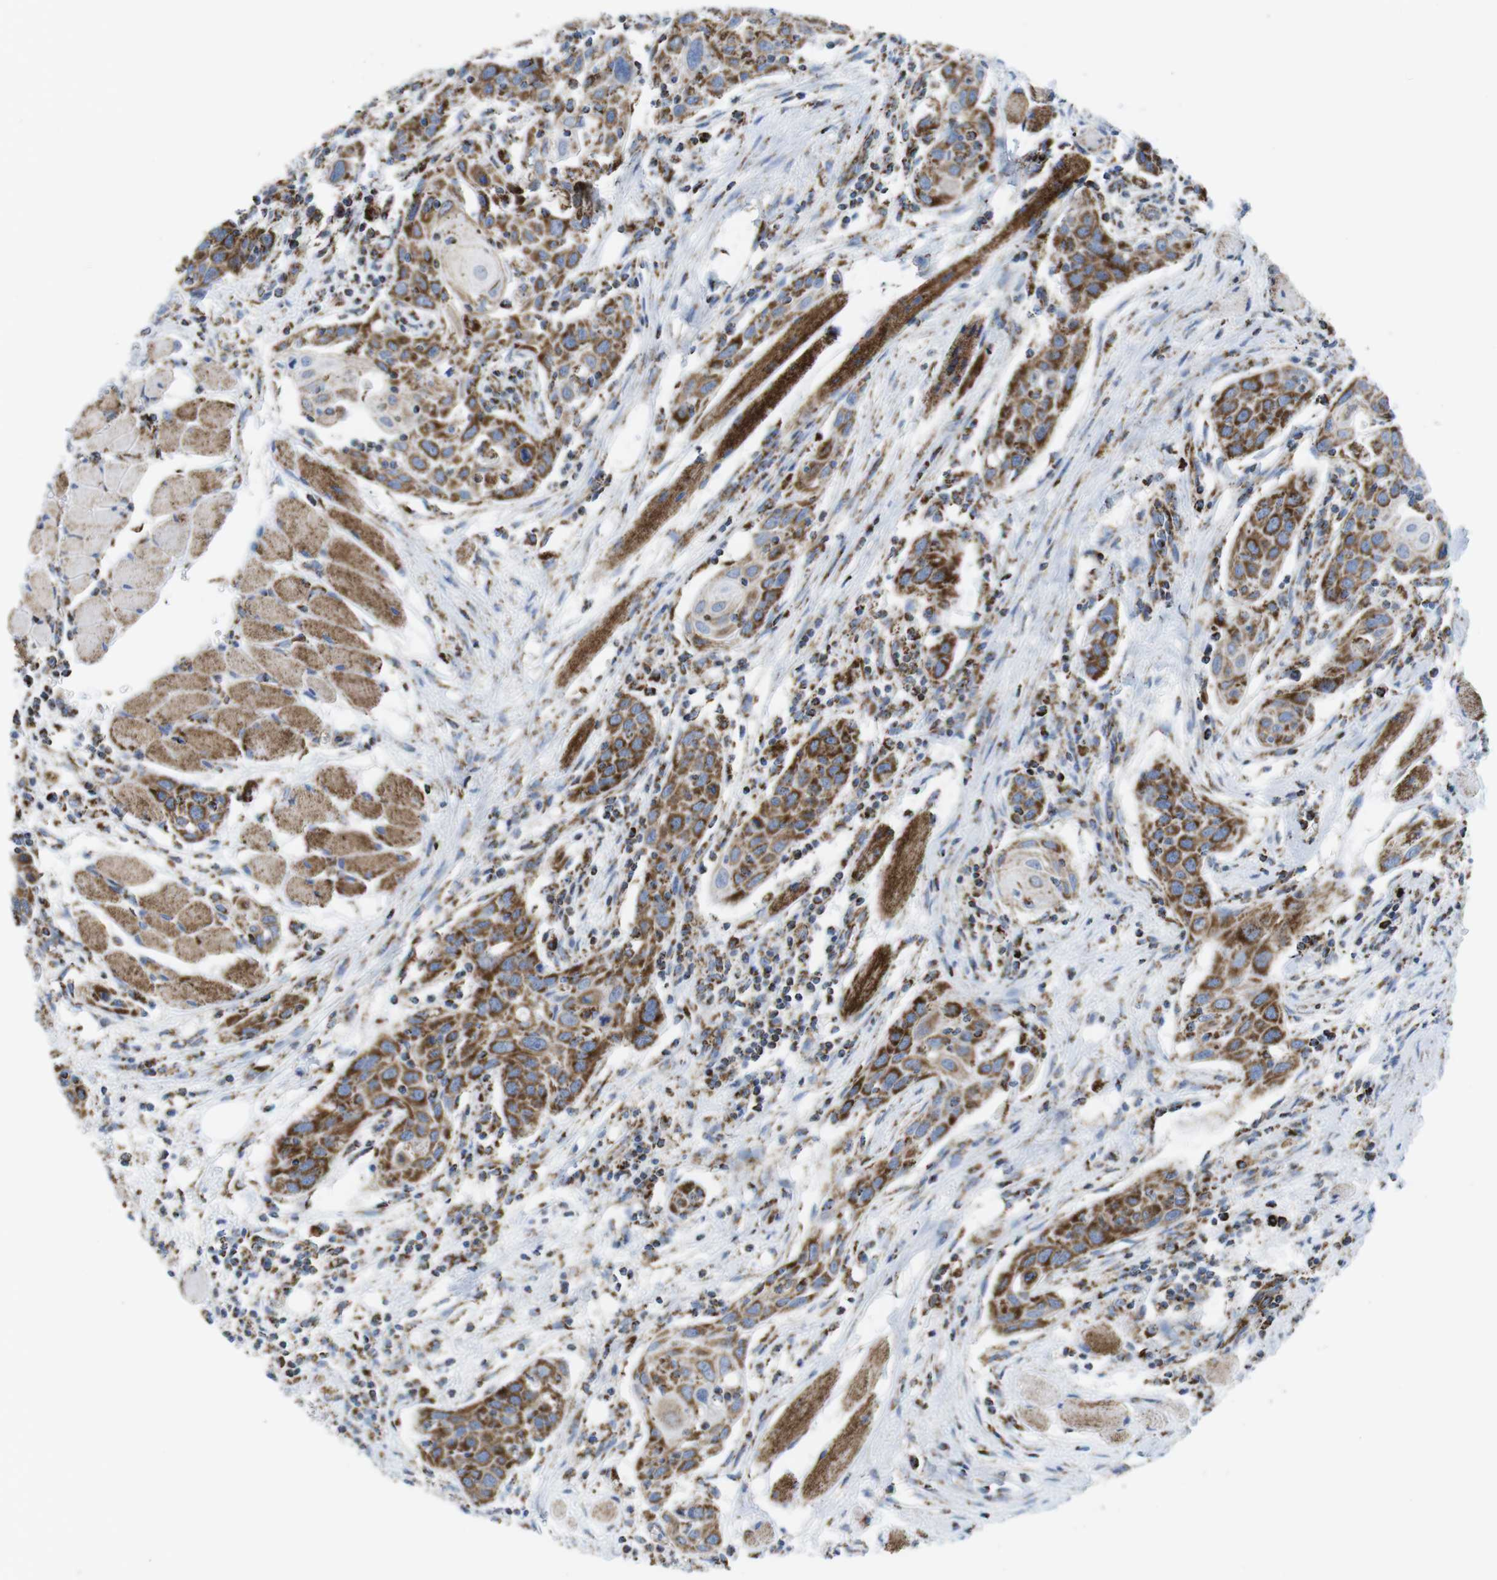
{"staining": {"intensity": "moderate", "quantity": ">75%", "location": "cytoplasmic/membranous"}, "tissue": "head and neck cancer", "cell_type": "Tumor cells", "image_type": "cancer", "snomed": [{"axis": "morphology", "description": "Squamous cell carcinoma, NOS"}, {"axis": "topography", "description": "Oral tissue"}, {"axis": "topography", "description": "Head-Neck"}], "caption": "This is an image of IHC staining of head and neck cancer, which shows moderate positivity in the cytoplasmic/membranous of tumor cells.", "gene": "ATP5PO", "patient": {"sex": "female", "age": 50}}